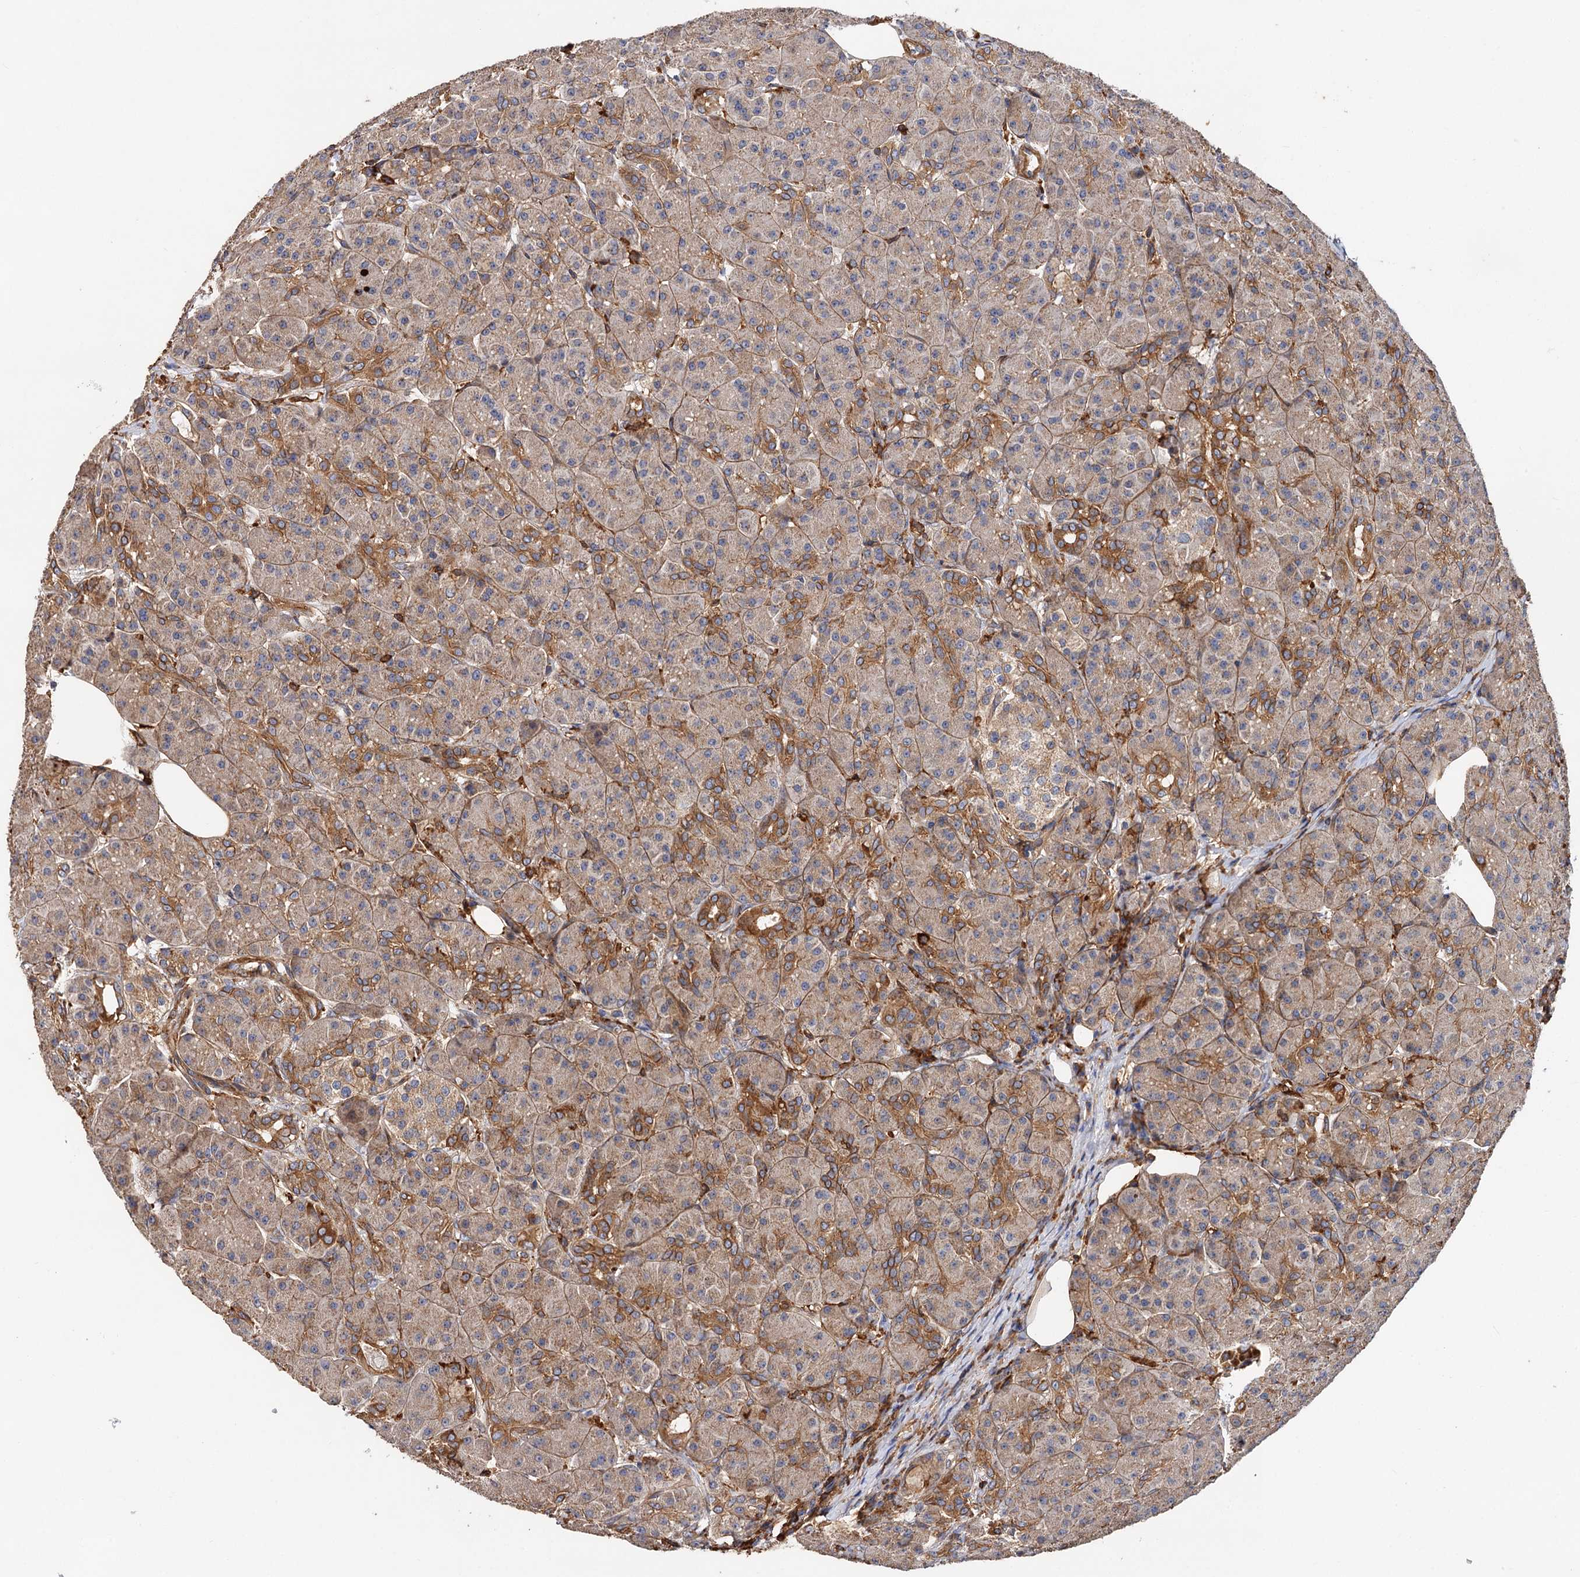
{"staining": {"intensity": "moderate", "quantity": ">75%", "location": "cytoplasmic/membranous"}, "tissue": "pancreas", "cell_type": "Exocrine glandular cells", "image_type": "normal", "snomed": [{"axis": "morphology", "description": "Normal tissue, NOS"}, {"axis": "topography", "description": "Pancreas"}], "caption": "Protein expression analysis of benign pancreas demonstrates moderate cytoplasmic/membranous staining in about >75% of exocrine glandular cells.", "gene": "CSAD", "patient": {"sex": "male", "age": 63}}